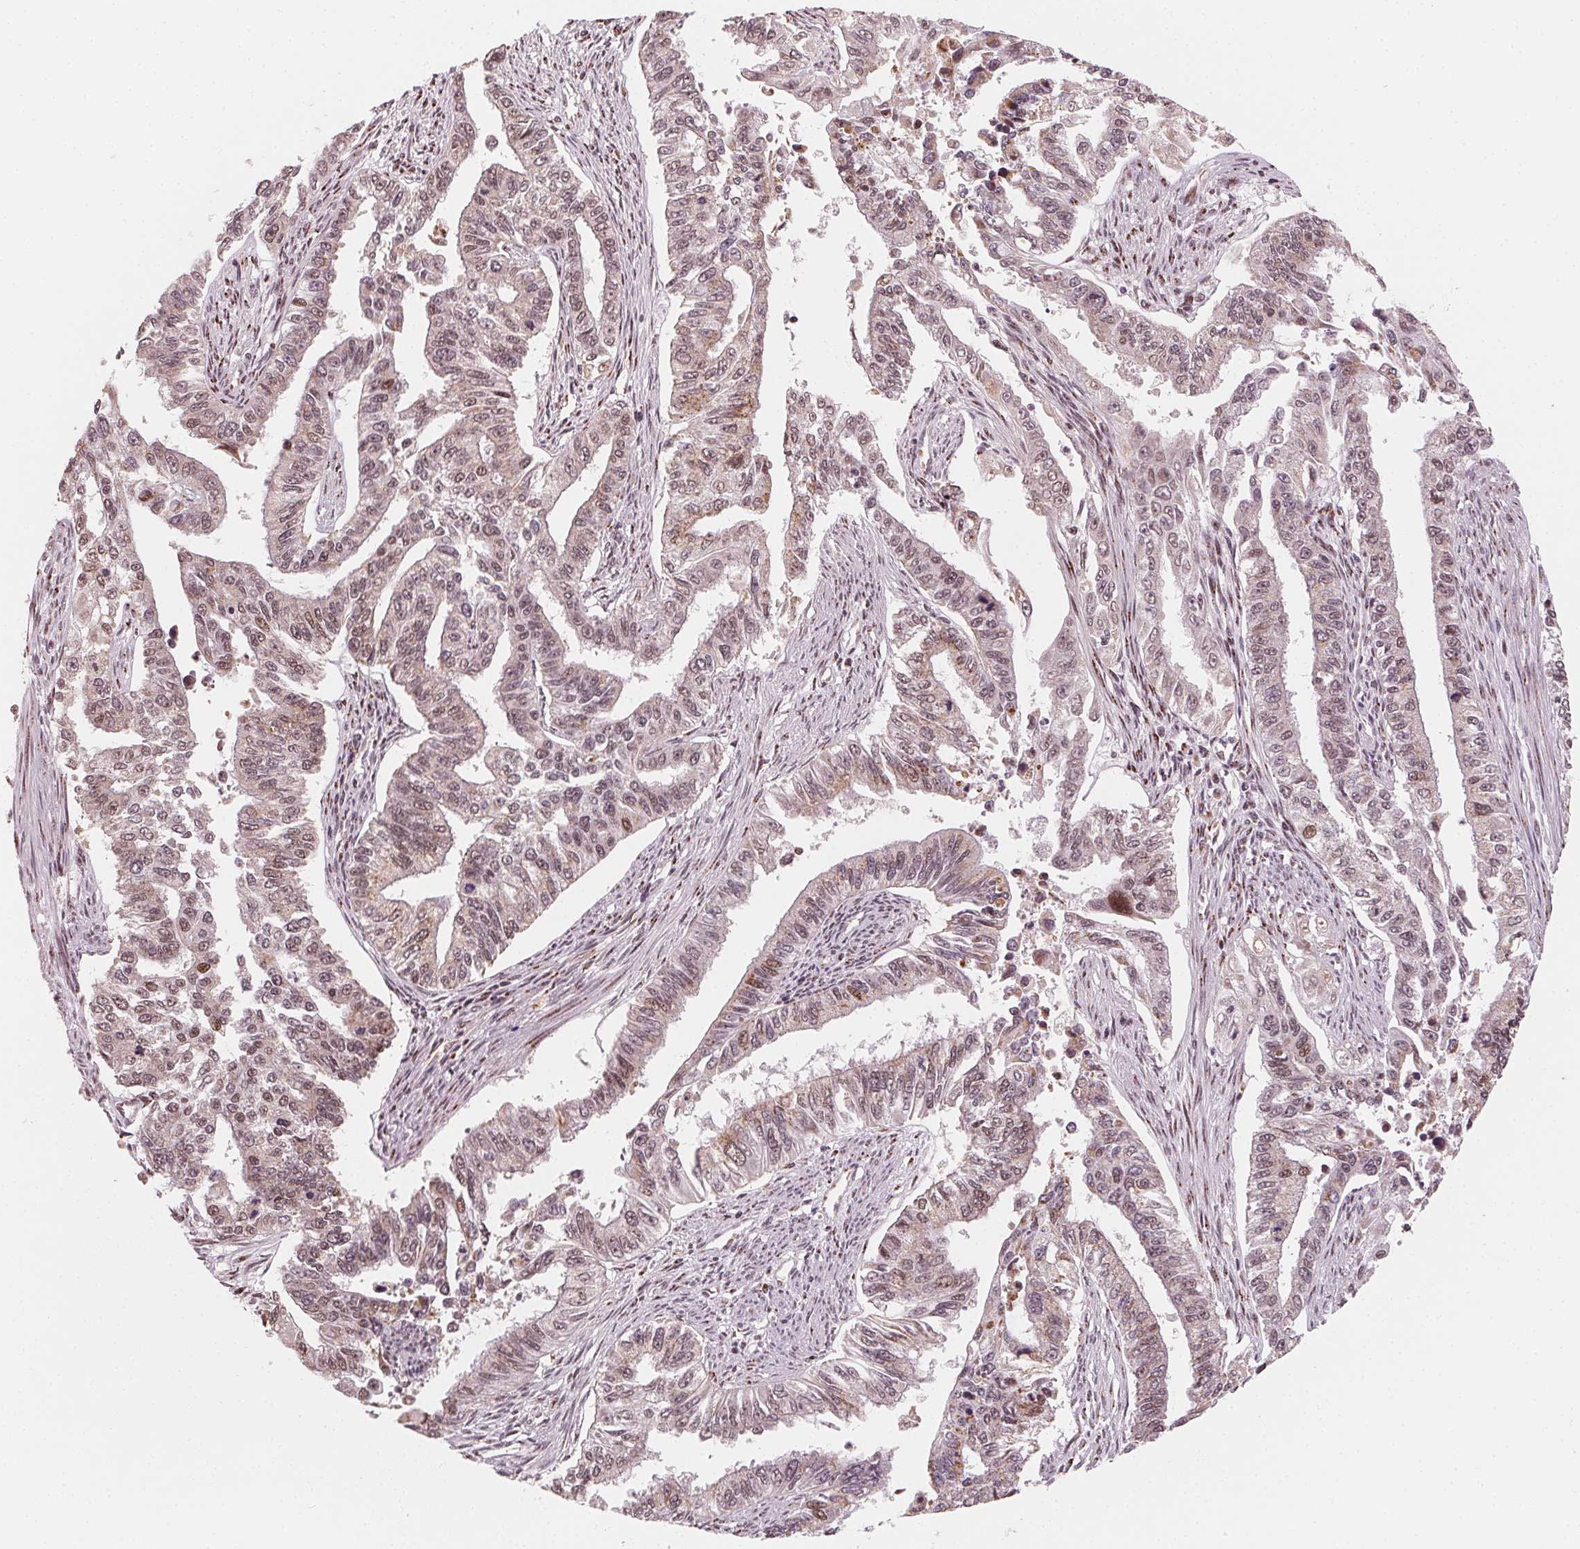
{"staining": {"intensity": "weak", "quantity": ">75%", "location": "cytoplasmic/membranous,nuclear"}, "tissue": "endometrial cancer", "cell_type": "Tumor cells", "image_type": "cancer", "snomed": [{"axis": "morphology", "description": "Adenocarcinoma, NOS"}, {"axis": "topography", "description": "Uterus"}], "caption": "A histopathology image showing weak cytoplasmic/membranous and nuclear staining in about >75% of tumor cells in adenocarcinoma (endometrial), as visualized by brown immunohistochemical staining.", "gene": "TOPORS", "patient": {"sex": "female", "age": 59}}